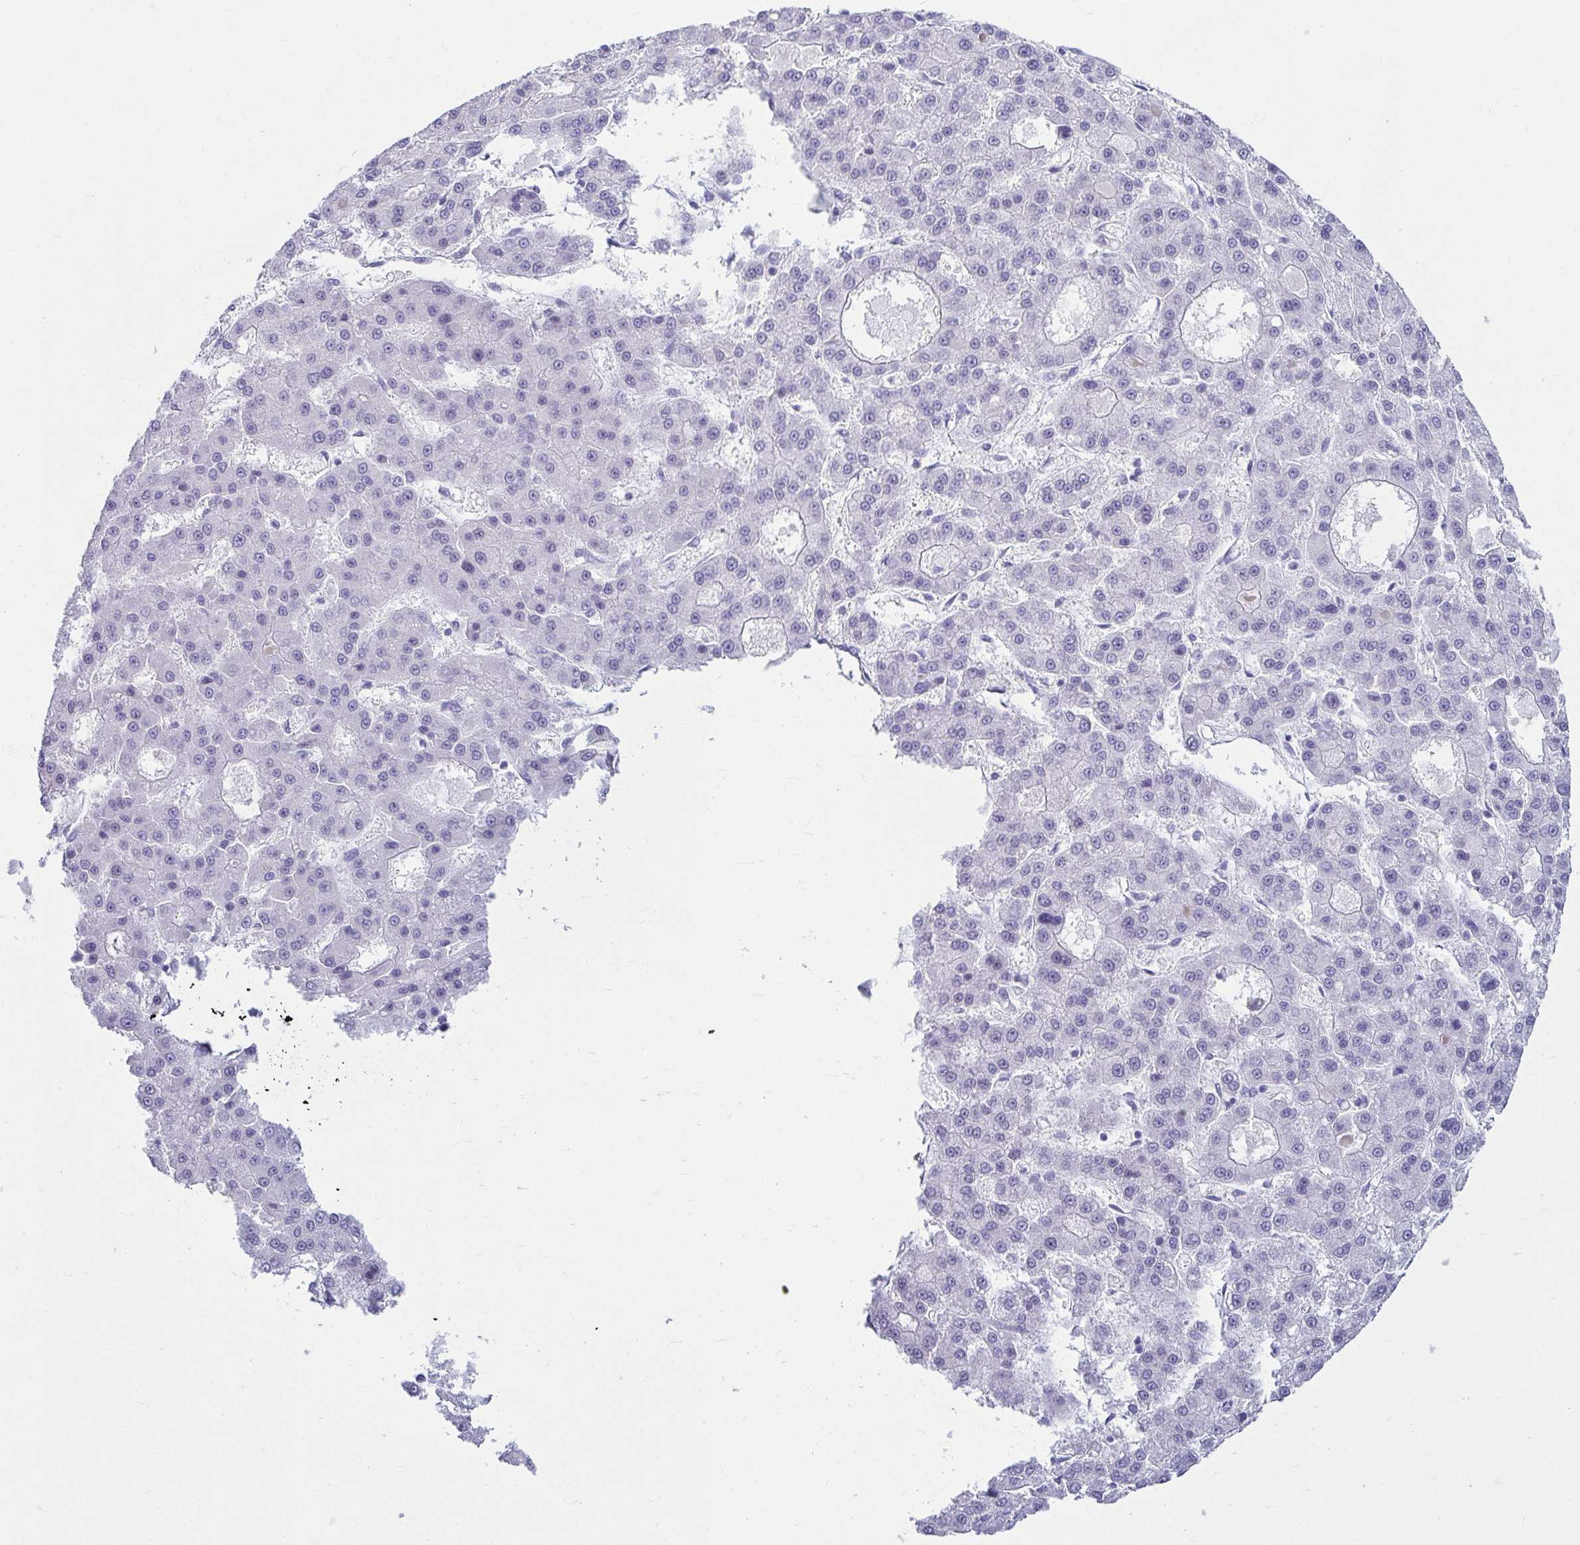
{"staining": {"intensity": "negative", "quantity": "none", "location": "none"}, "tissue": "liver cancer", "cell_type": "Tumor cells", "image_type": "cancer", "snomed": [{"axis": "morphology", "description": "Carcinoma, Hepatocellular, NOS"}, {"axis": "topography", "description": "Liver"}], "caption": "This image is of hepatocellular carcinoma (liver) stained with immunohistochemistry (IHC) to label a protein in brown with the nuclei are counter-stained blue. There is no positivity in tumor cells.", "gene": "CLGN", "patient": {"sex": "male", "age": 70}}